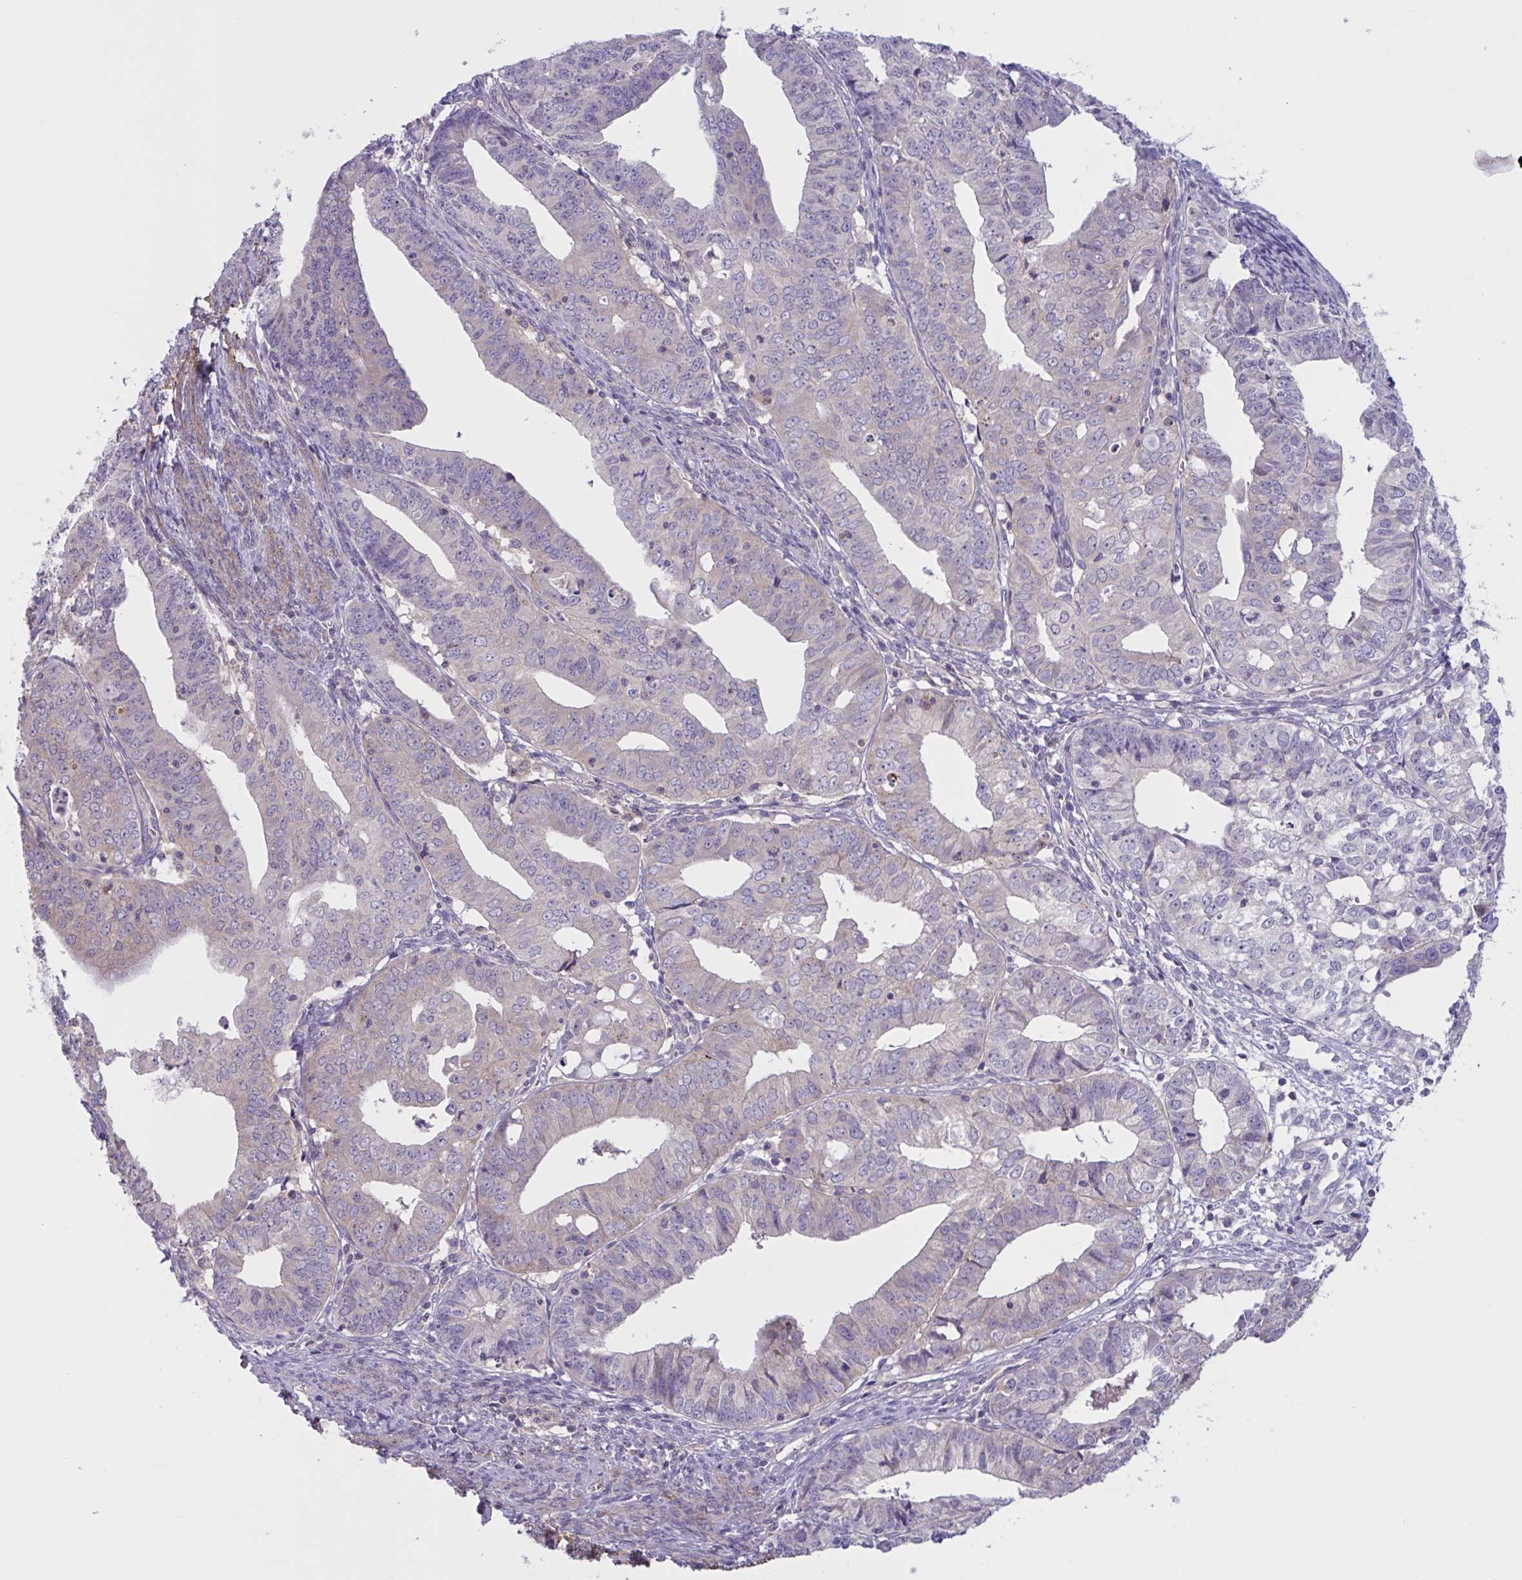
{"staining": {"intensity": "negative", "quantity": "none", "location": "none"}, "tissue": "endometrial cancer", "cell_type": "Tumor cells", "image_type": "cancer", "snomed": [{"axis": "morphology", "description": "Adenocarcinoma, NOS"}, {"axis": "topography", "description": "Endometrium"}], "caption": "Immunohistochemistry (IHC) micrograph of neoplastic tissue: adenocarcinoma (endometrial) stained with DAB (3,3'-diaminobenzidine) reveals no significant protein positivity in tumor cells.", "gene": "WNT9B", "patient": {"sex": "female", "age": 56}}